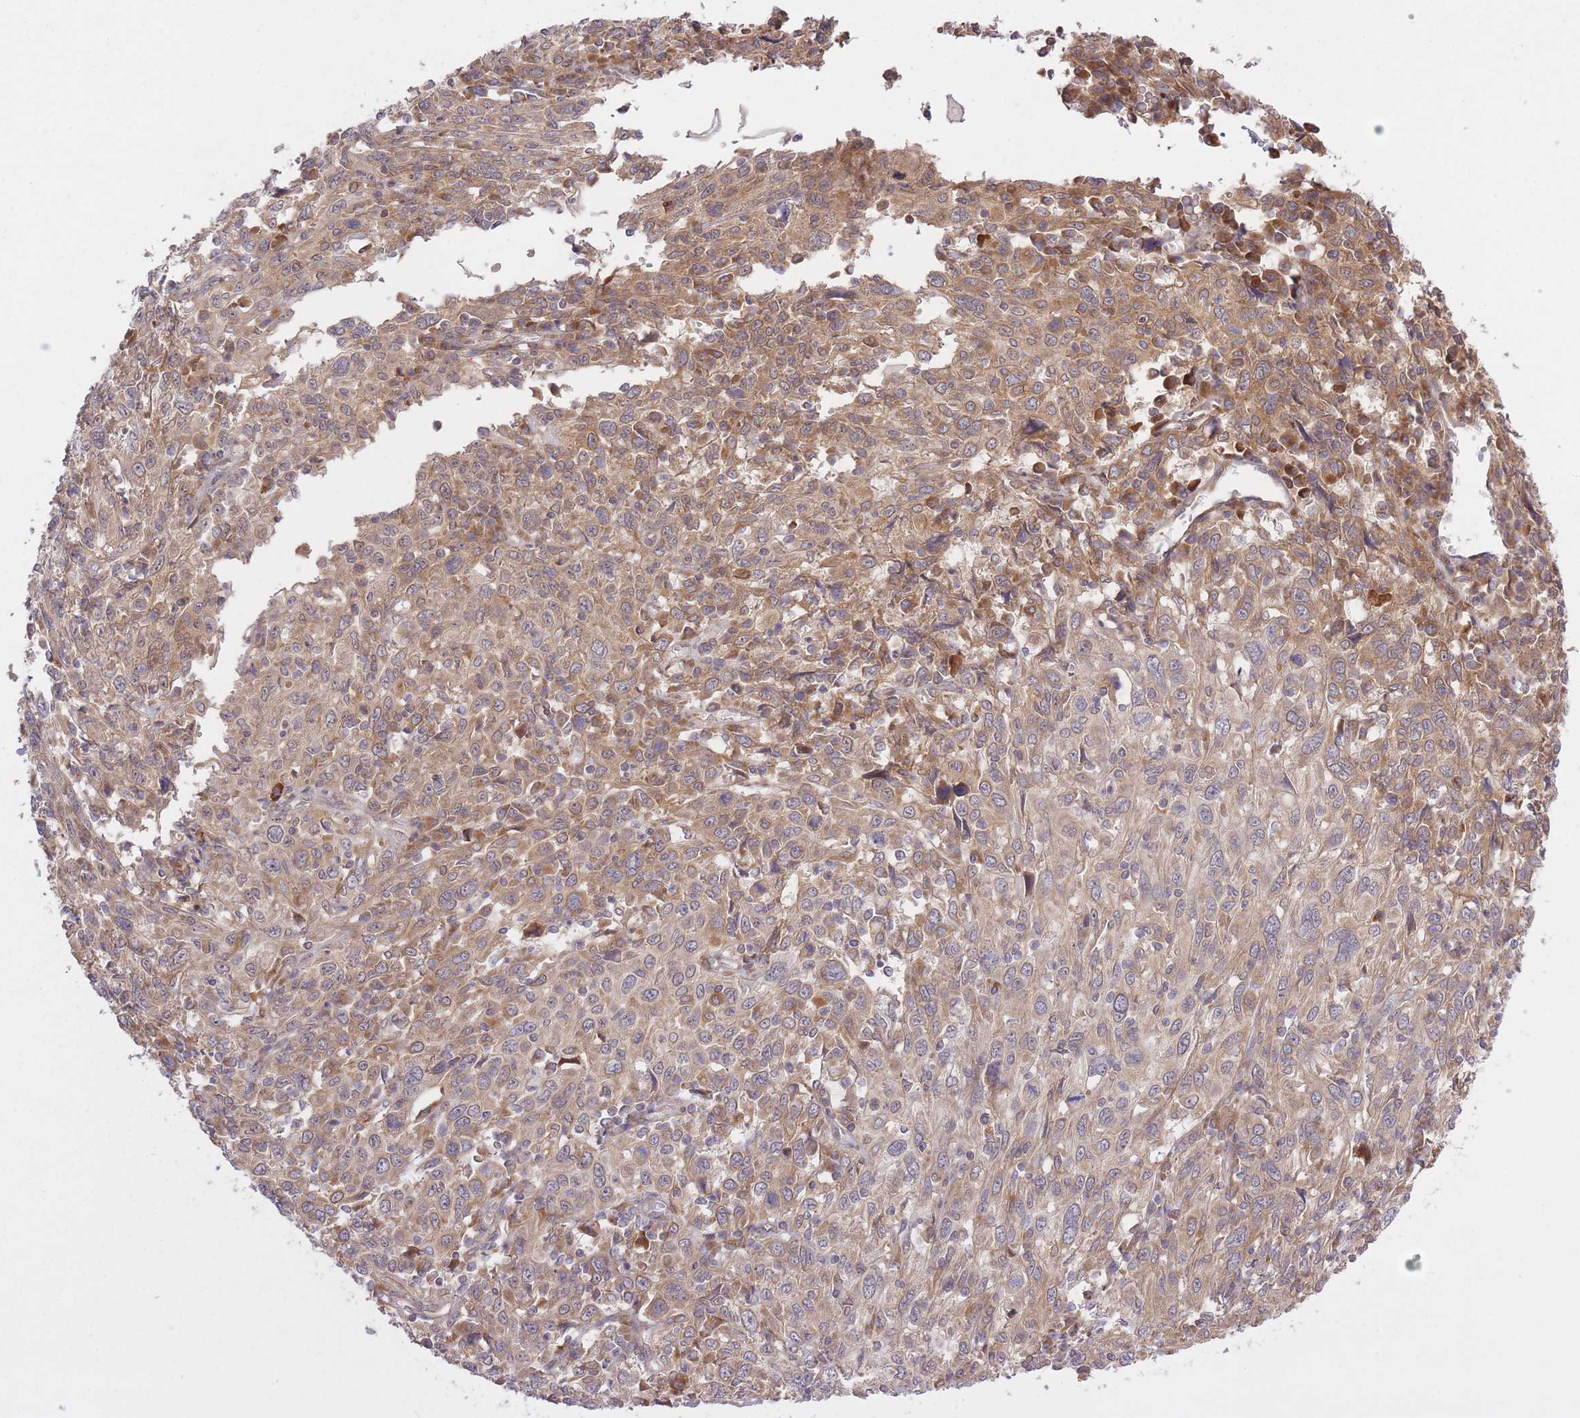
{"staining": {"intensity": "weak", "quantity": ">75%", "location": "cytoplasmic/membranous"}, "tissue": "cervical cancer", "cell_type": "Tumor cells", "image_type": "cancer", "snomed": [{"axis": "morphology", "description": "Squamous cell carcinoma, NOS"}, {"axis": "topography", "description": "Cervix"}], "caption": "The photomicrograph displays staining of cervical cancer (squamous cell carcinoma), revealing weak cytoplasmic/membranous protein positivity (brown color) within tumor cells.", "gene": "ZNF391", "patient": {"sex": "female", "age": 46}}